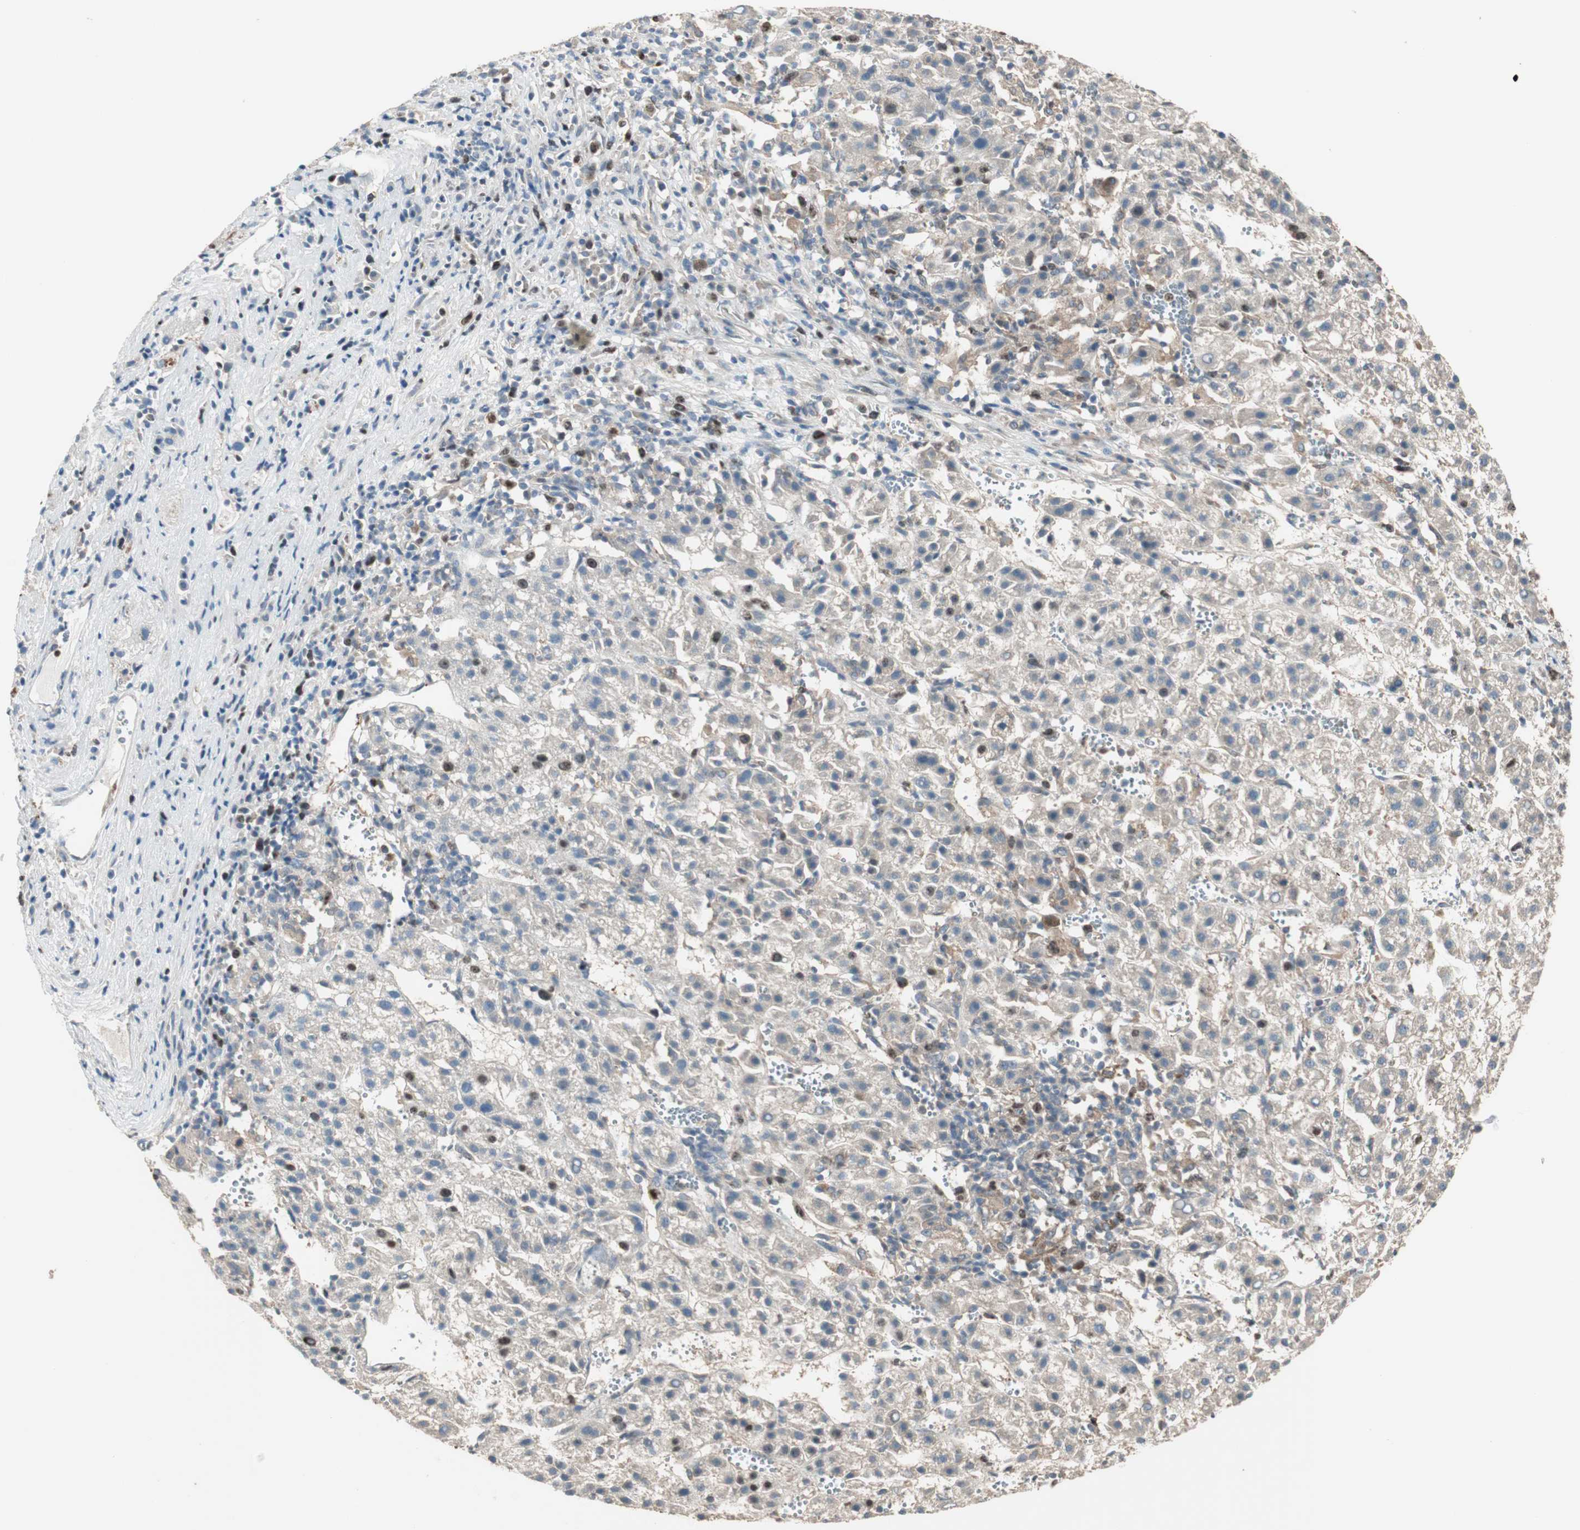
{"staining": {"intensity": "weak", "quantity": "<25%", "location": "cytoplasmic/membranous"}, "tissue": "liver cancer", "cell_type": "Tumor cells", "image_type": "cancer", "snomed": [{"axis": "morphology", "description": "Carcinoma, Hepatocellular, NOS"}, {"axis": "topography", "description": "Liver"}], "caption": "This is an immunohistochemistry (IHC) micrograph of human liver cancer (hepatocellular carcinoma). There is no staining in tumor cells.", "gene": "ATP6AP2", "patient": {"sex": "female", "age": 58}}